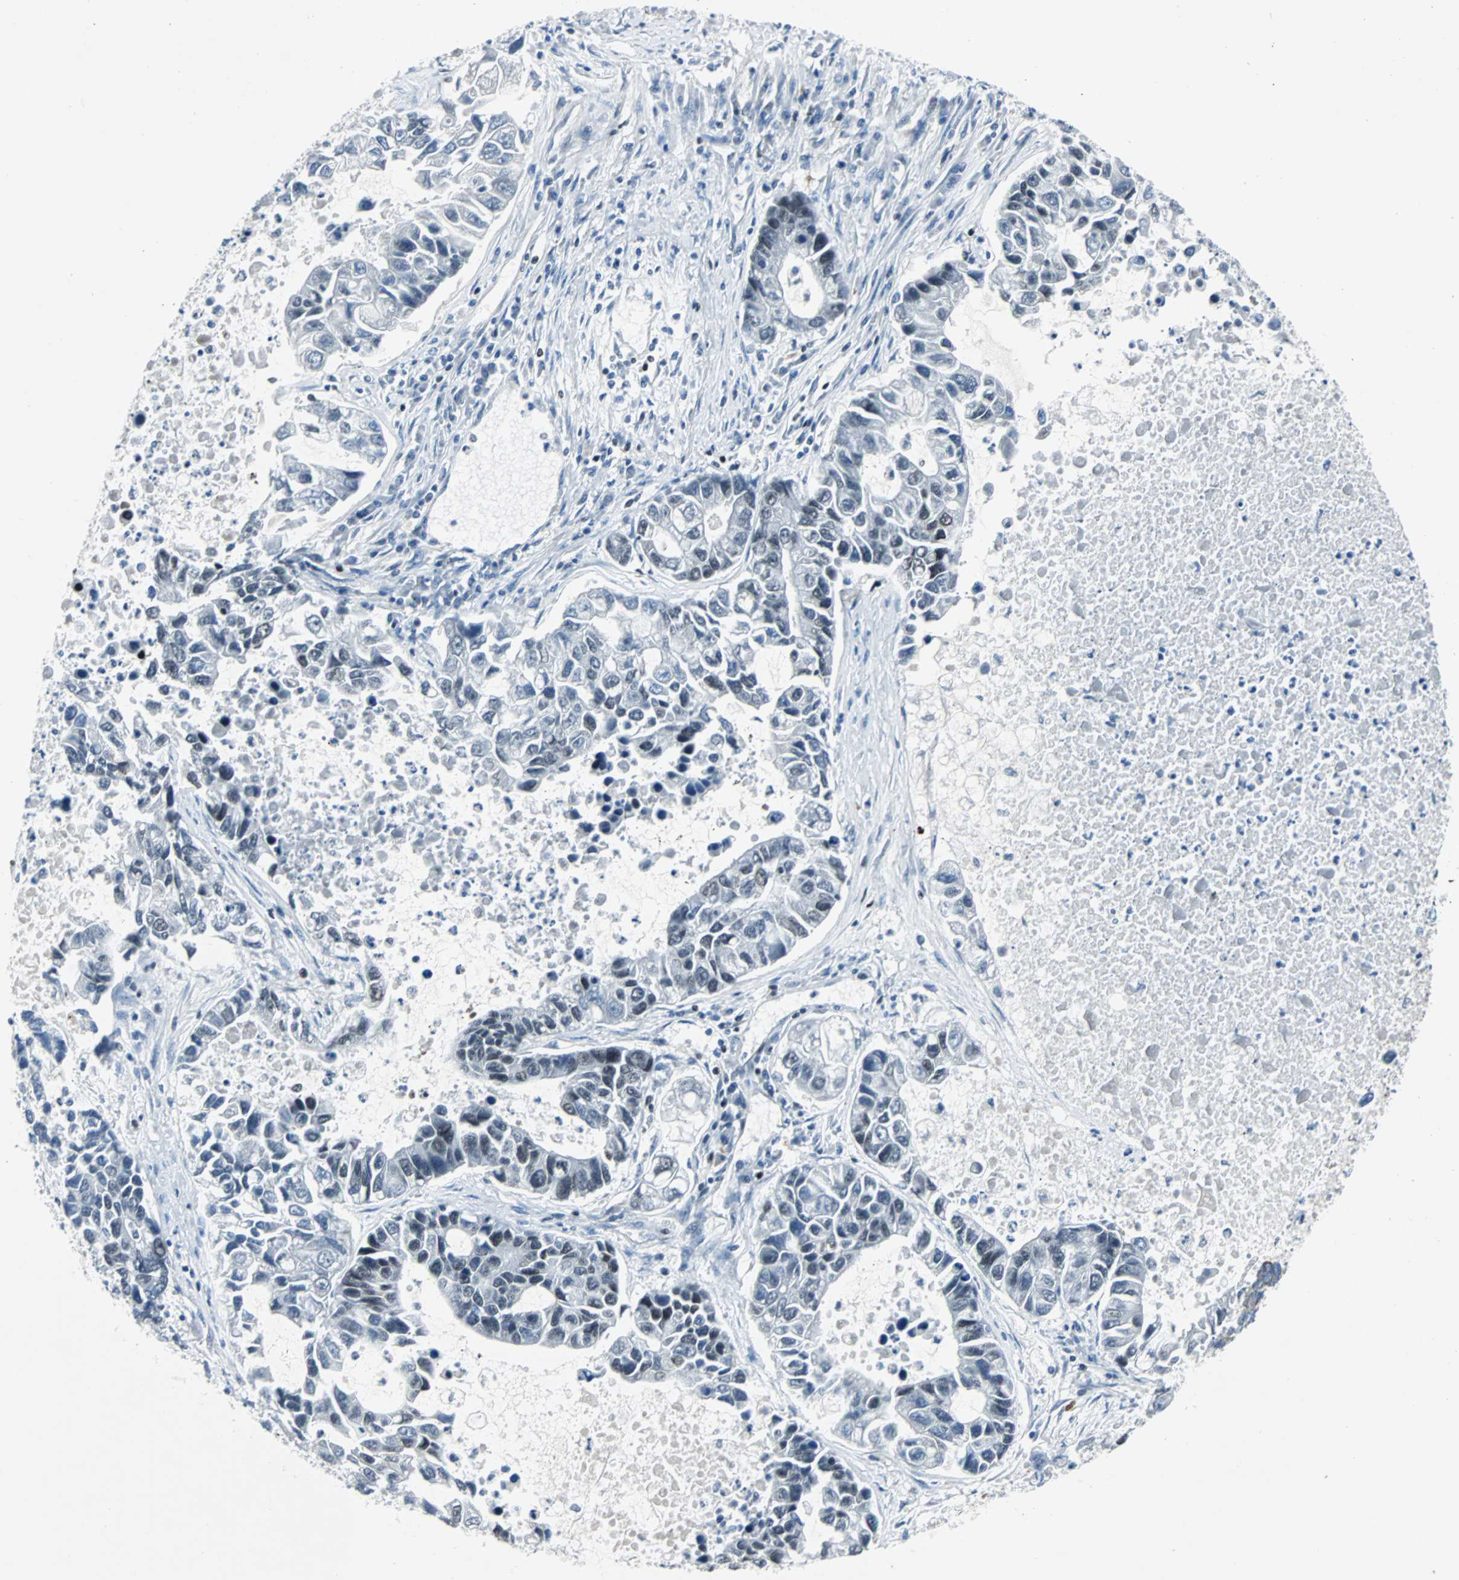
{"staining": {"intensity": "negative", "quantity": "none", "location": "none"}, "tissue": "lung cancer", "cell_type": "Tumor cells", "image_type": "cancer", "snomed": [{"axis": "morphology", "description": "Adenocarcinoma, NOS"}, {"axis": "topography", "description": "Lung"}], "caption": "Tumor cells show no significant protein positivity in adenocarcinoma (lung). (Brightfield microscopy of DAB (3,3'-diaminobenzidine) IHC at high magnification).", "gene": "BBC3", "patient": {"sex": "female", "age": 51}}